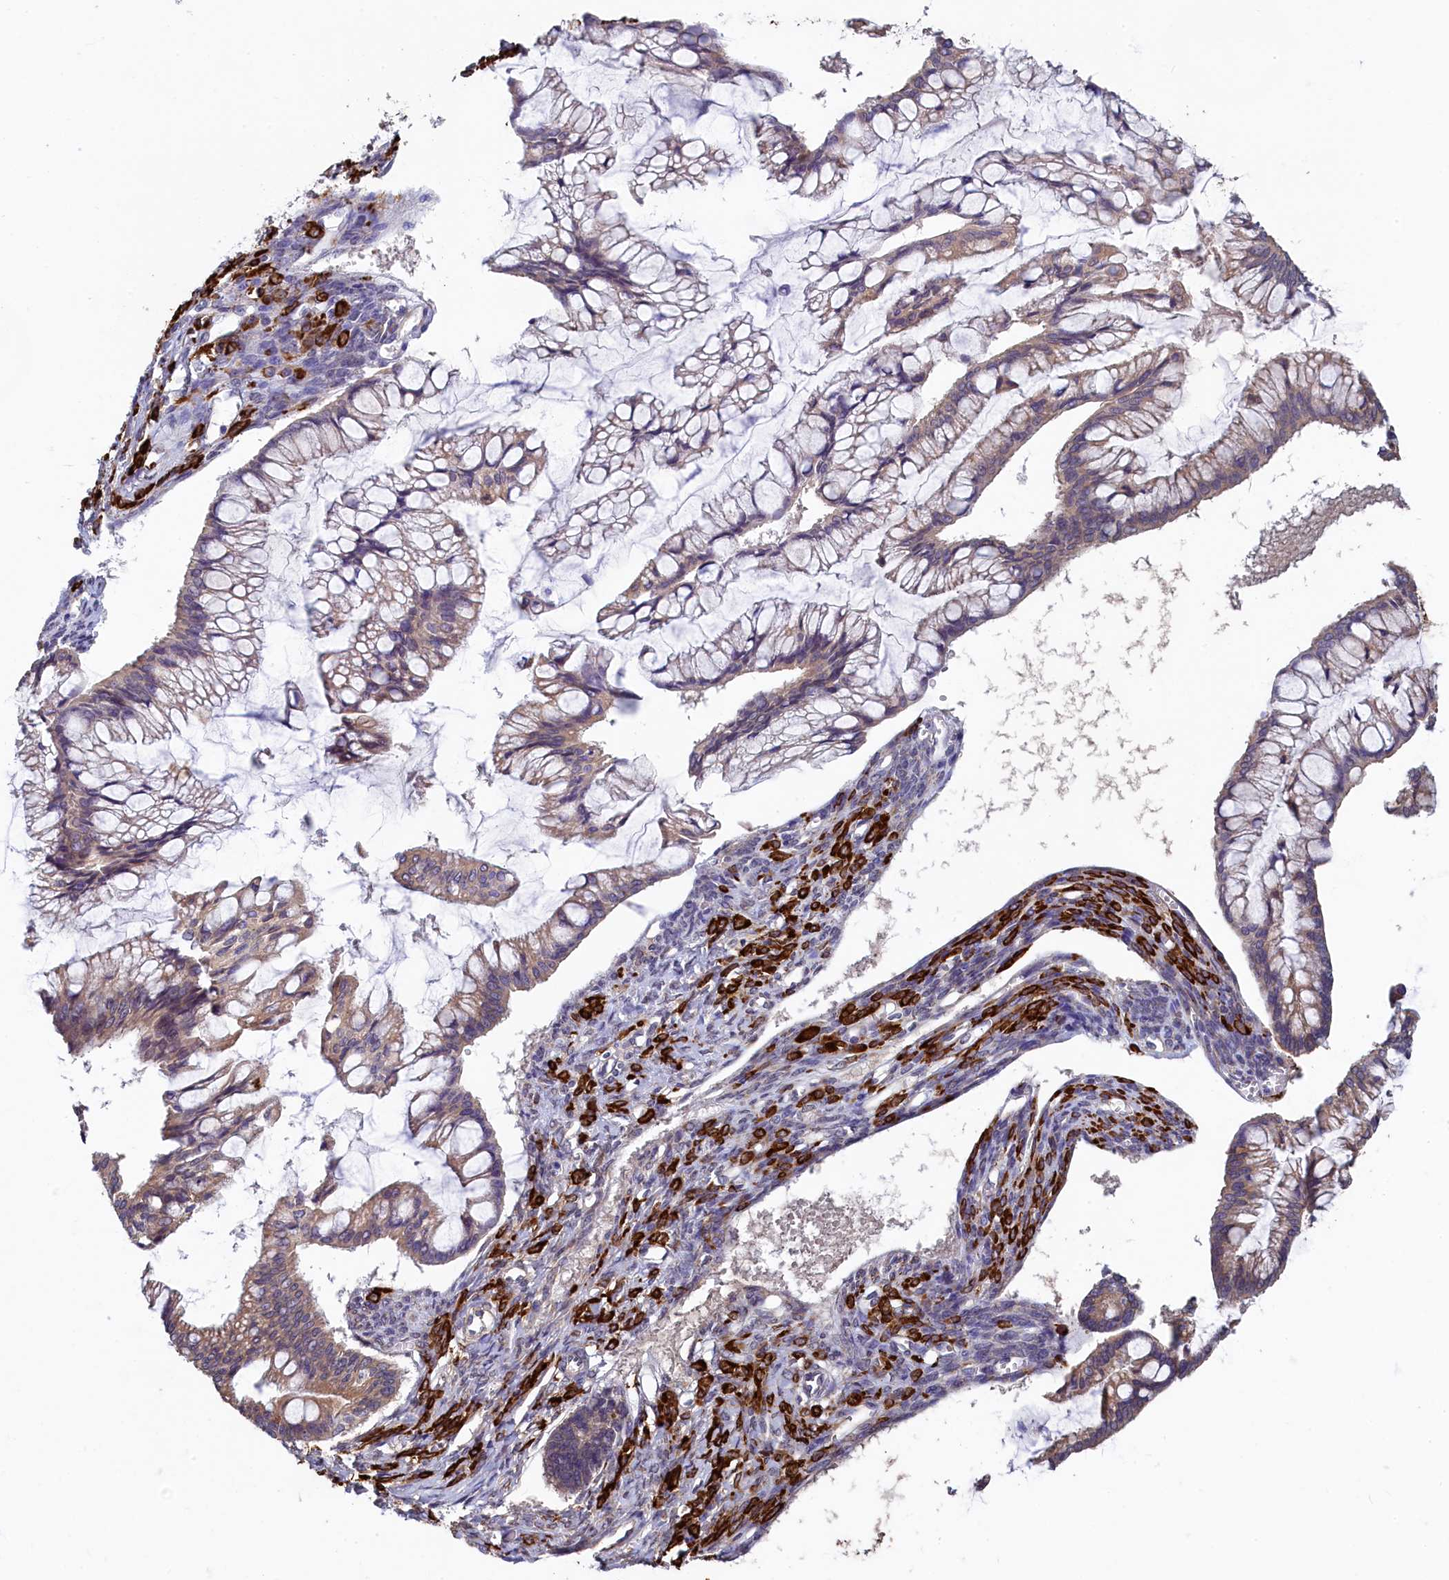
{"staining": {"intensity": "weak", "quantity": ">75%", "location": "cytoplasmic/membranous"}, "tissue": "ovarian cancer", "cell_type": "Tumor cells", "image_type": "cancer", "snomed": [{"axis": "morphology", "description": "Cystadenocarcinoma, mucinous, NOS"}, {"axis": "topography", "description": "Ovary"}], "caption": "Immunohistochemical staining of mucinous cystadenocarcinoma (ovarian) displays low levels of weak cytoplasmic/membranous positivity in about >75% of tumor cells.", "gene": "SPATA2L", "patient": {"sex": "female", "age": 73}}